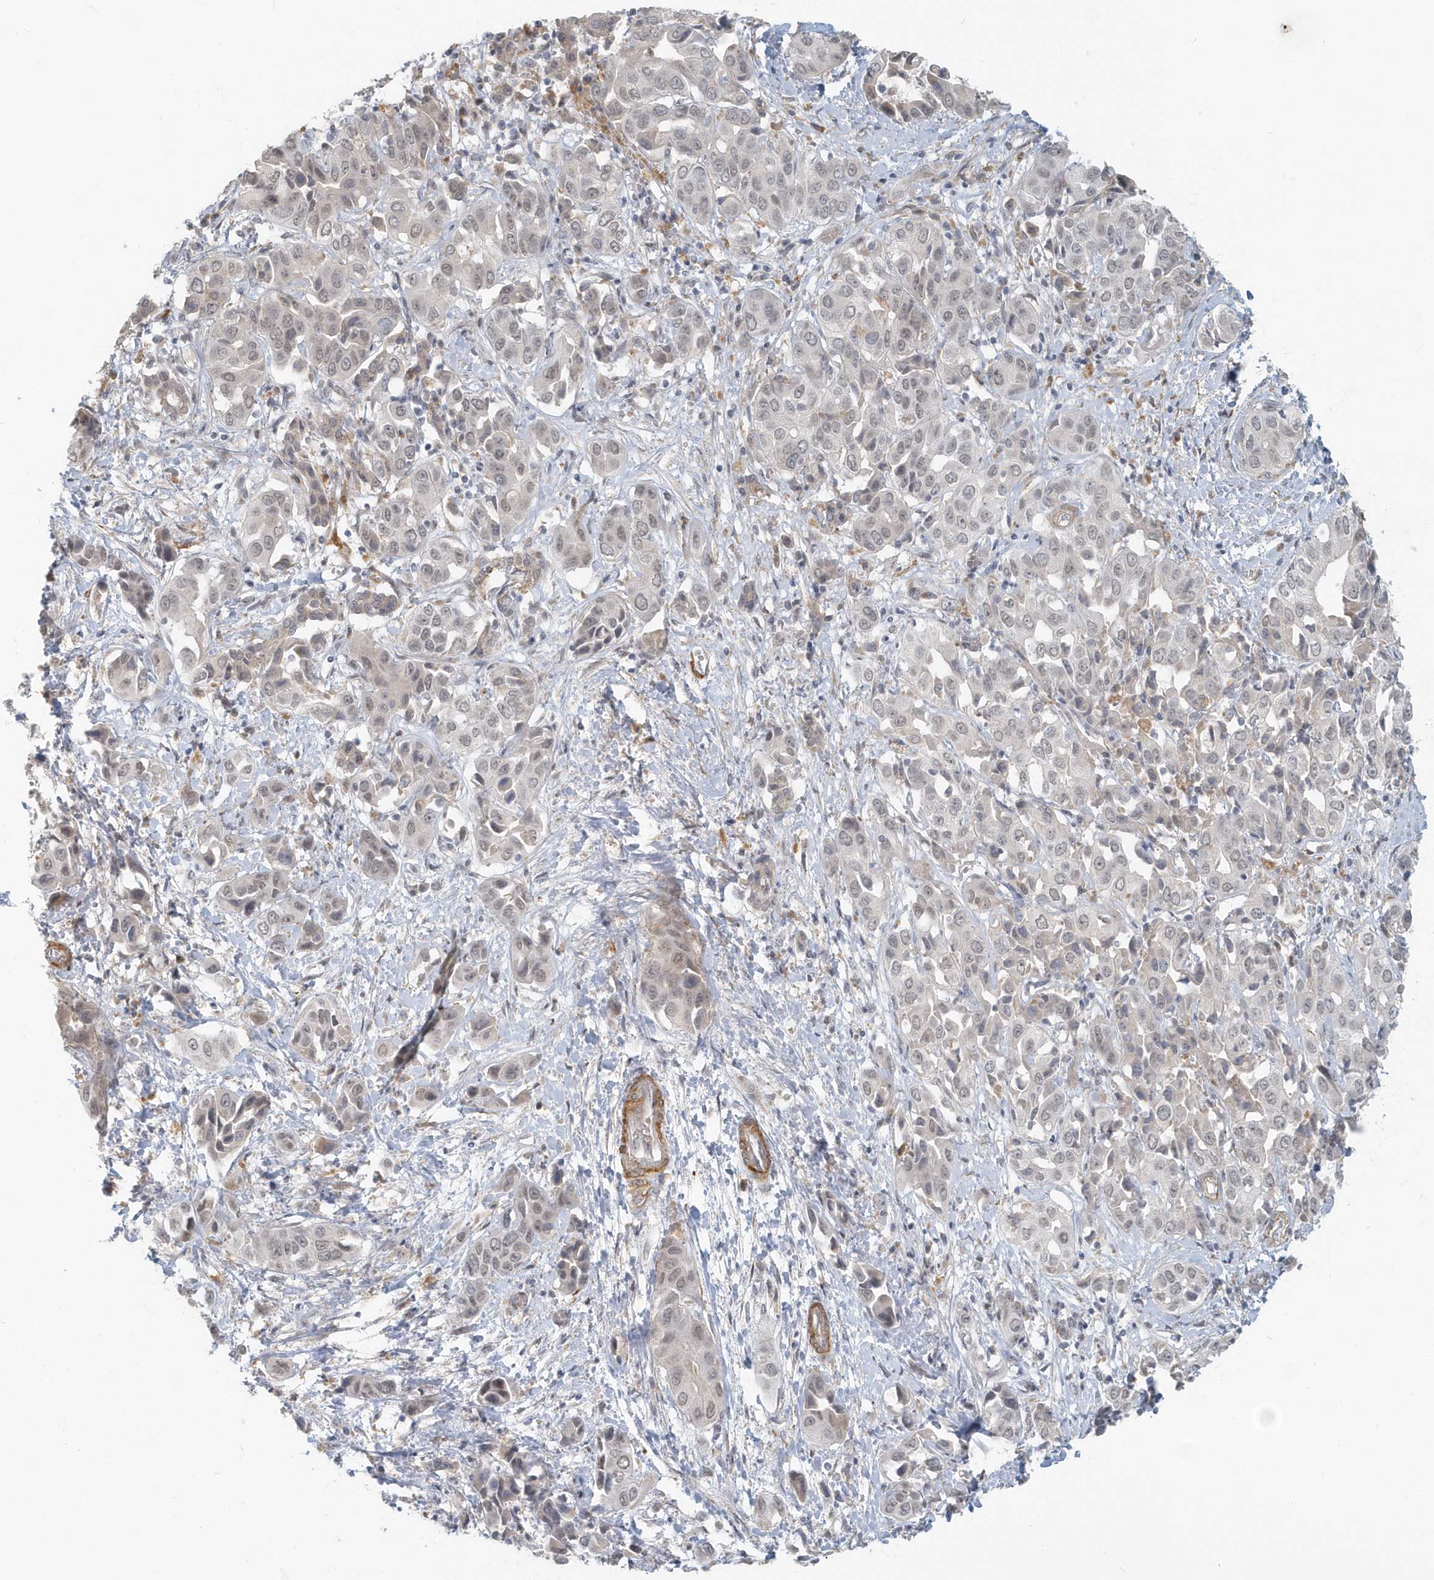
{"staining": {"intensity": "weak", "quantity": "<25%", "location": "nuclear"}, "tissue": "liver cancer", "cell_type": "Tumor cells", "image_type": "cancer", "snomed": [{"axis": "morphology", "description": "Cholangiocarcinoma"}, {"axis": "topography", "description": "Liver"}], "caption": "DAB (3,3'-diaminobenzidine) immunohistochemical staining of liver cholangiocarcinoma demonstrates no significant positivity in tumor cells. The staining is performed using DAB (3,3'-diaminobenzidine) brown chromogen with nuclei counter-stained in using hematoxylin.", "gene": "NAPB", "patient": {"sex": "female", "age": 52}}